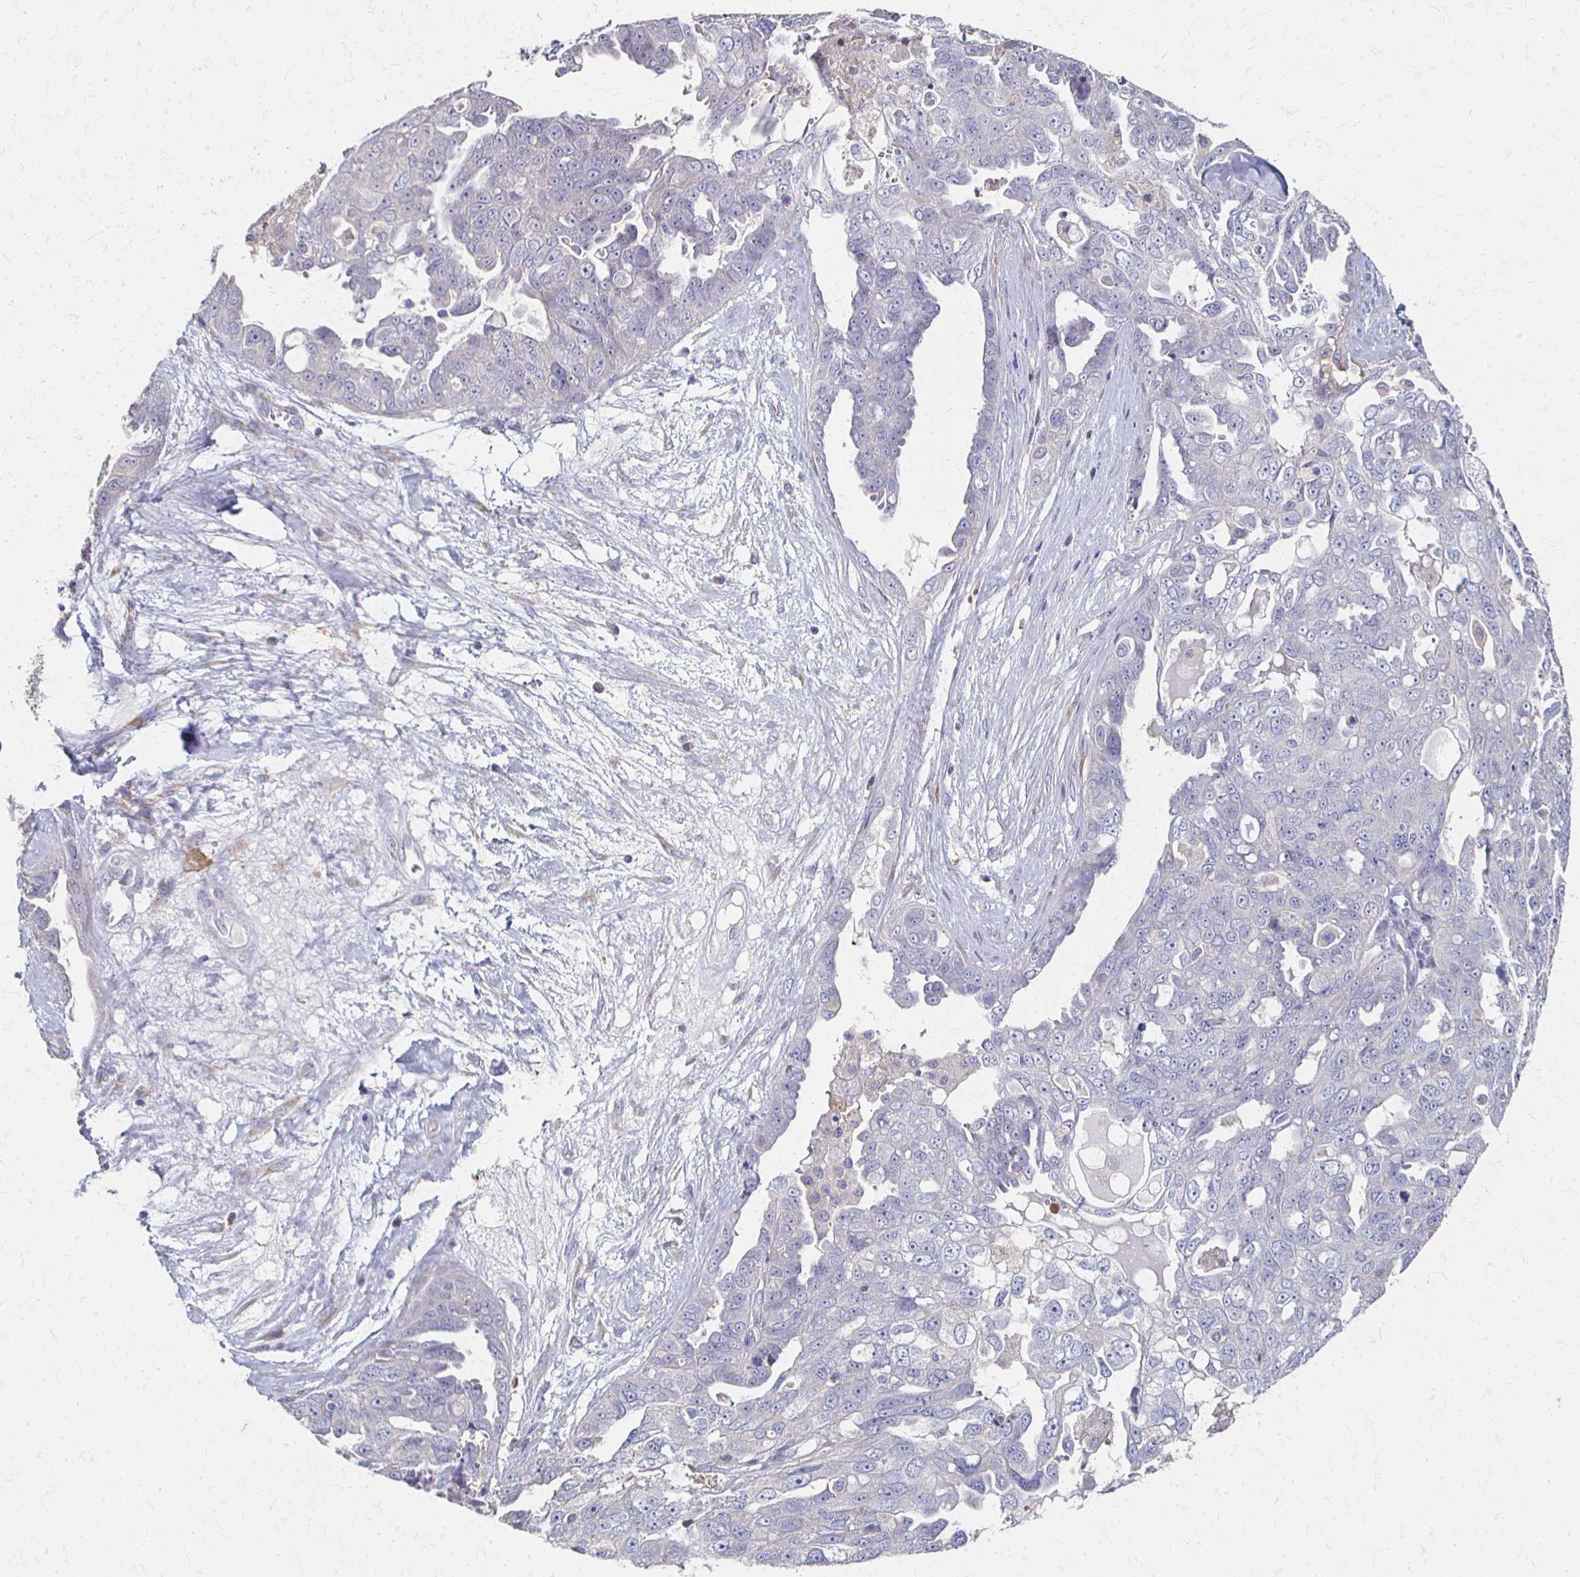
{"staining": {"intensity": "negative", "quantity": "none", "location": "none"}, "tissue": "ovarian cancer", "cell_type": "Tumor cells", "image_type": "cancer", "snomed": [{"axis": "morphology", "description": "Carcinoma, endometroid"}, {"axis": "topography", "description": "Ovary"}], "caption": "Immunohistochemistry (IHC) of human ovarian cancer displays no expression in tumor cells.", "gene": "CX3CR1", "patient": {"sex": "female", "age": 70}}